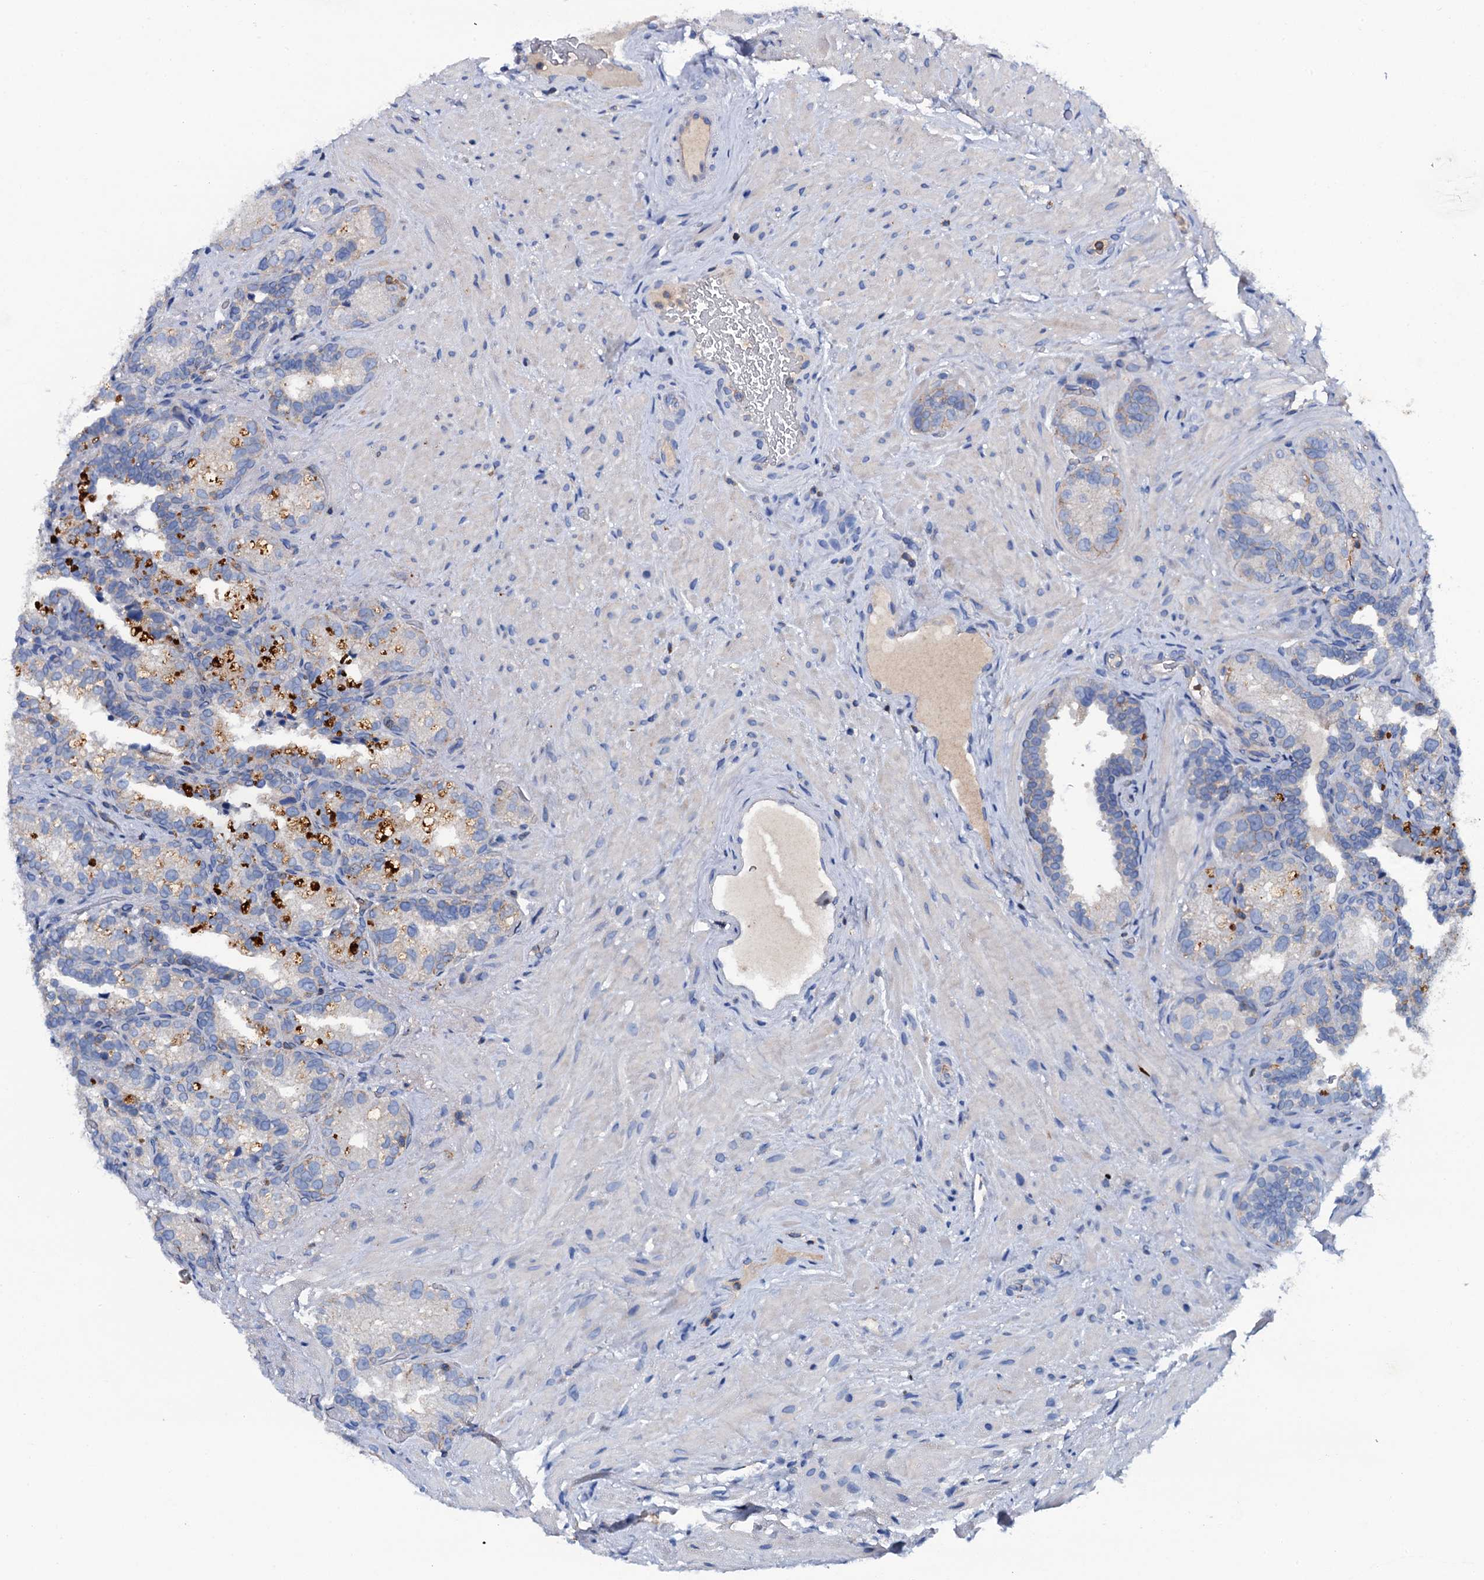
{"staining": {"intensity": "negative", "quantity": "none", "location": "none"}, "tissue": "seminal vesicle", "cell_type": "Glandular cells", "image_type": "normal", "snomed": [{"axis": "morphology", "description": "Normal tissue, NOS"}, {"axis": "topography", "description": "Seminal veicle"}, {"axis": "topography", "description": "Peripheral nerve tissue"}], "caption": "The histopathology image reveals no significant expression in glandular cells of seminal vesicle. (DAB (3,3'-diaminobenzidine) immunohistochemistry visualized using brightfield microscopy, high magnification).", "gene": "MS4A4E", "patient": {"sex": "male", "age": 67}}